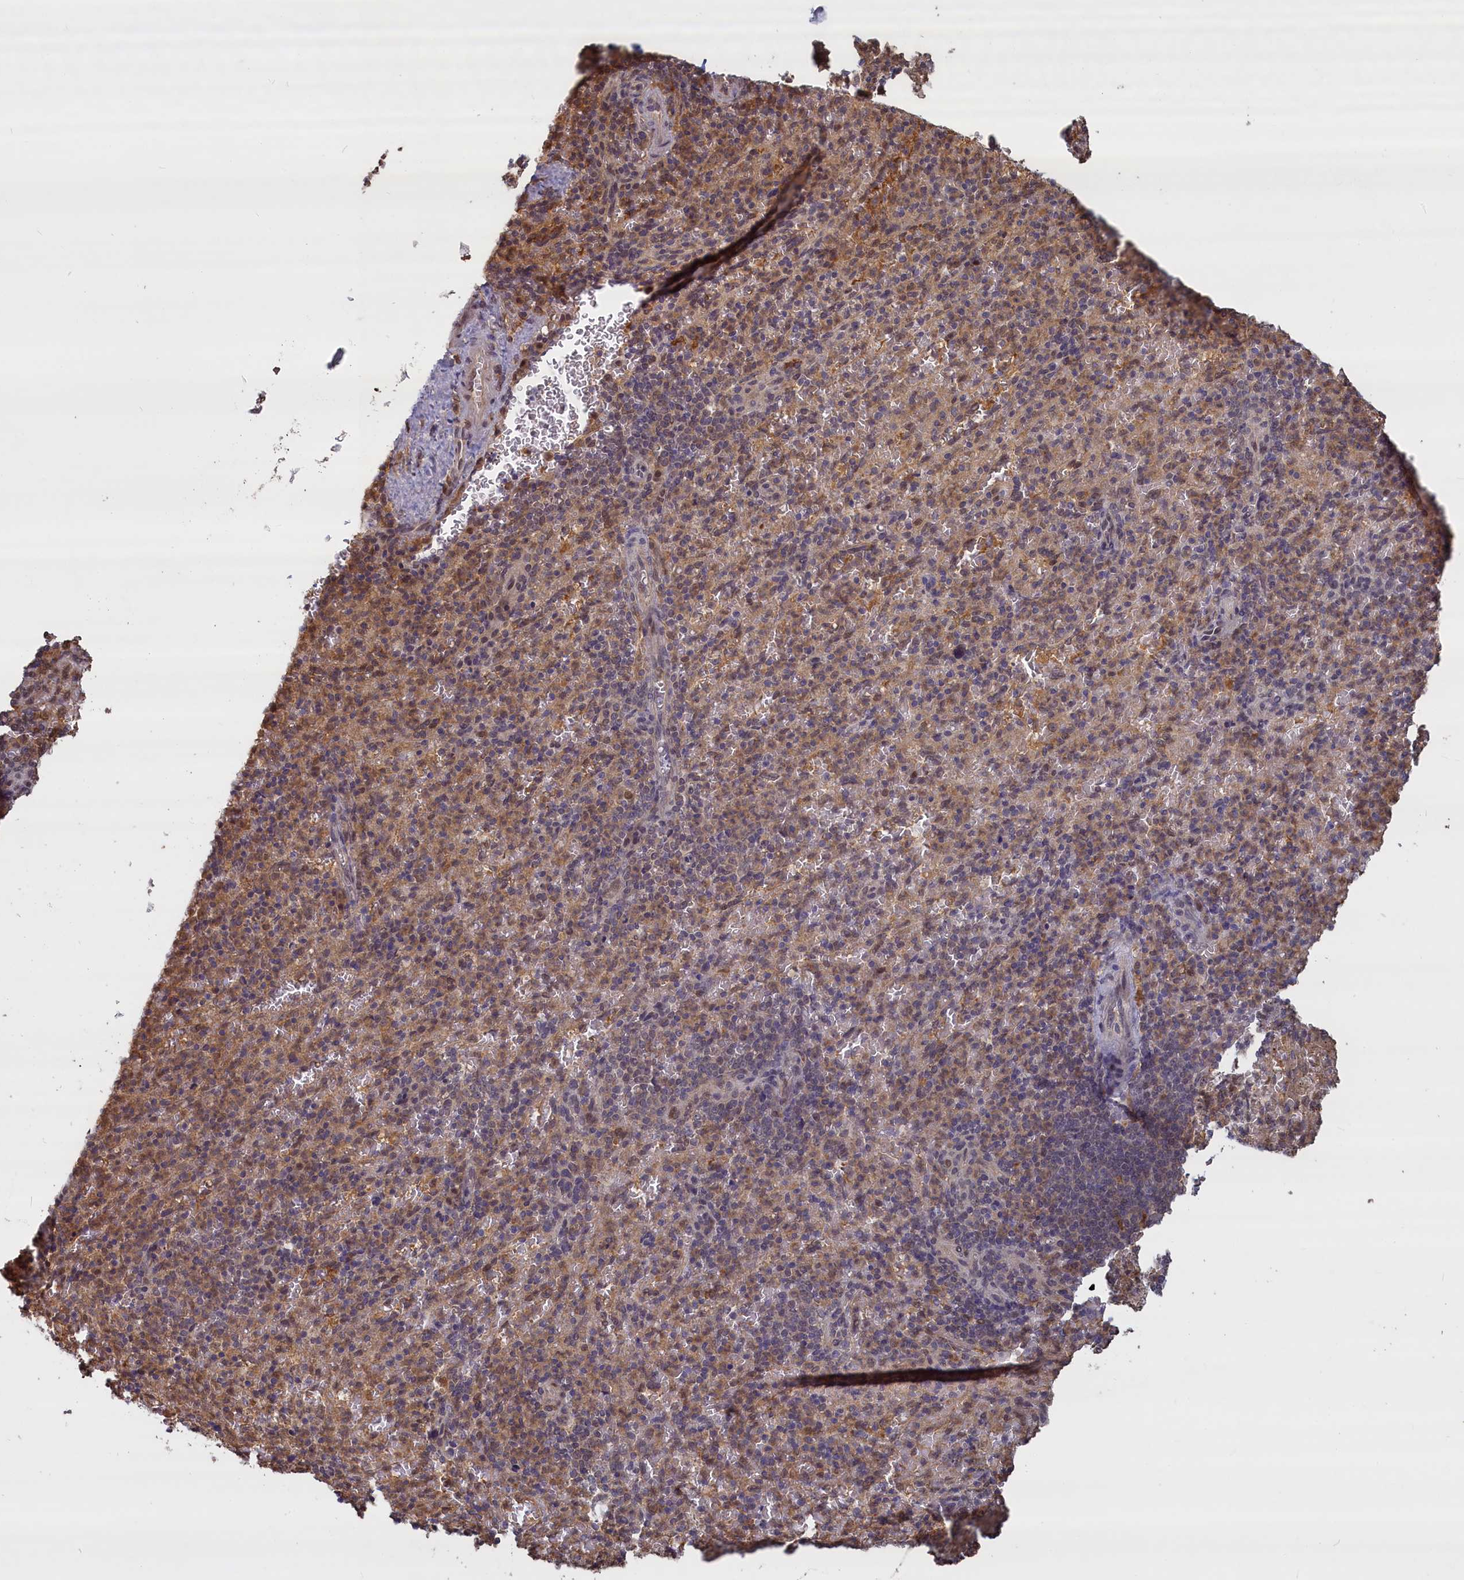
{"staining": {"intensity": "moderate", "quantity": "25%-75%", "location": "cytoplasmic/membranous"}, "tissue": "spleen", "cell_type": "Cells in red pulp", "image_type": "normal", "snomed": [{"axis": "morphology", "description": "Normal tissue, NOS"}, {"axis": "topography", "description": "Spleen"}], "caption": "Immunohistochemistry (IHC) staining of unremarkable spleen, which shows medium levels of moderate cytoplasmic/membranous staining in approximately 25%-75% of cells in red pulp indicating moderate cytoplasmic/membranous protein positivity. The staining was performed using DAB (brown) for protein detection and nuclei were counterstained in hematoxylin (blue).", "gene": "UCHL3", "patient": {"sex": "female", "age": 74}}